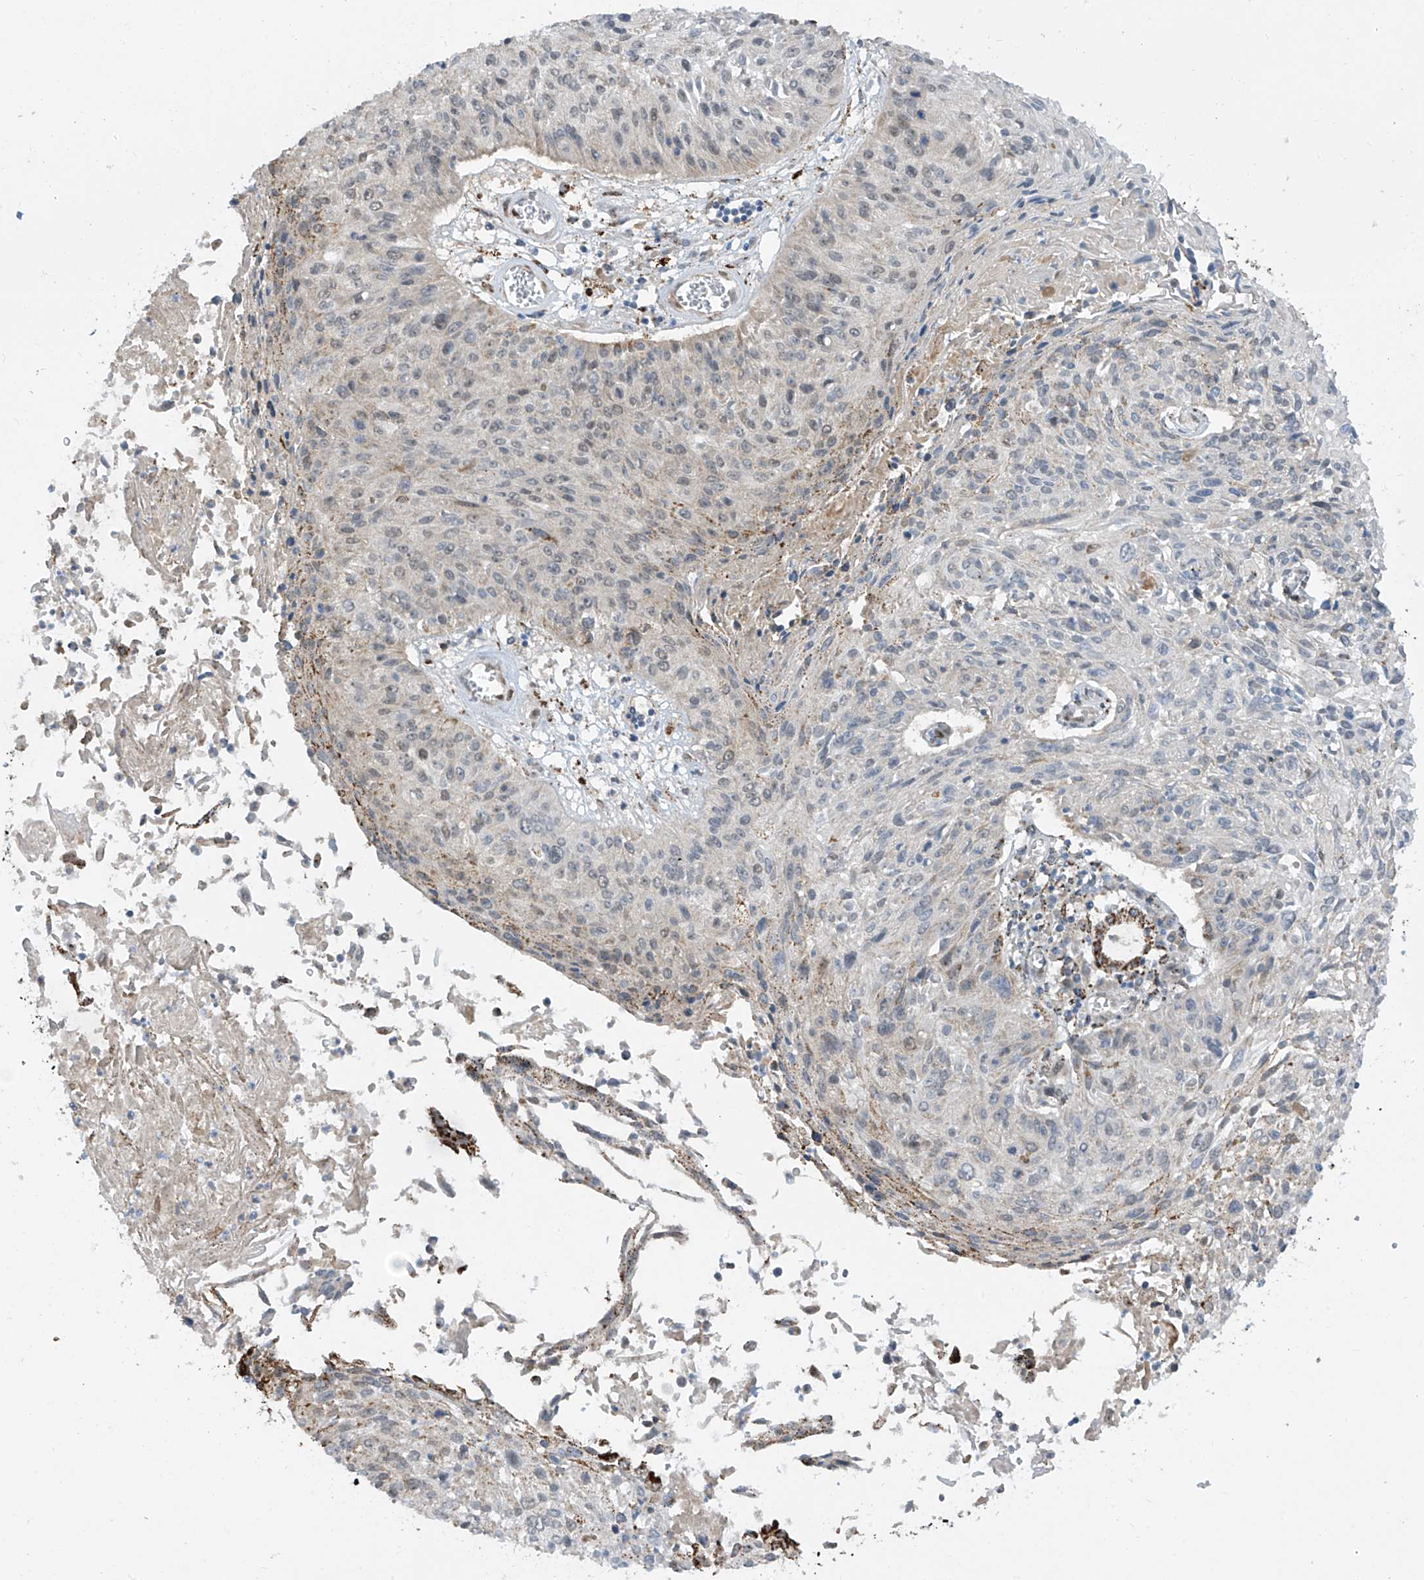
{"staining": {"intensity": "negative", "quantity": "none", "location": "none"}, "tissue": "cervical cancer", "cell_type": "Tumor cells", "image_type": "cancer", "snomed": [{"axis": "morphology", "description": "Squamous cell carcinoma, NOS"}, {"axis": "topography", "description": "Cervix"}], "caption": "Tumor cells show no significant positivity in cervical cancer (squamous cell carcinoma).", "gene": "PM20D2", "patient": {"sex": "female", "age": 51}}